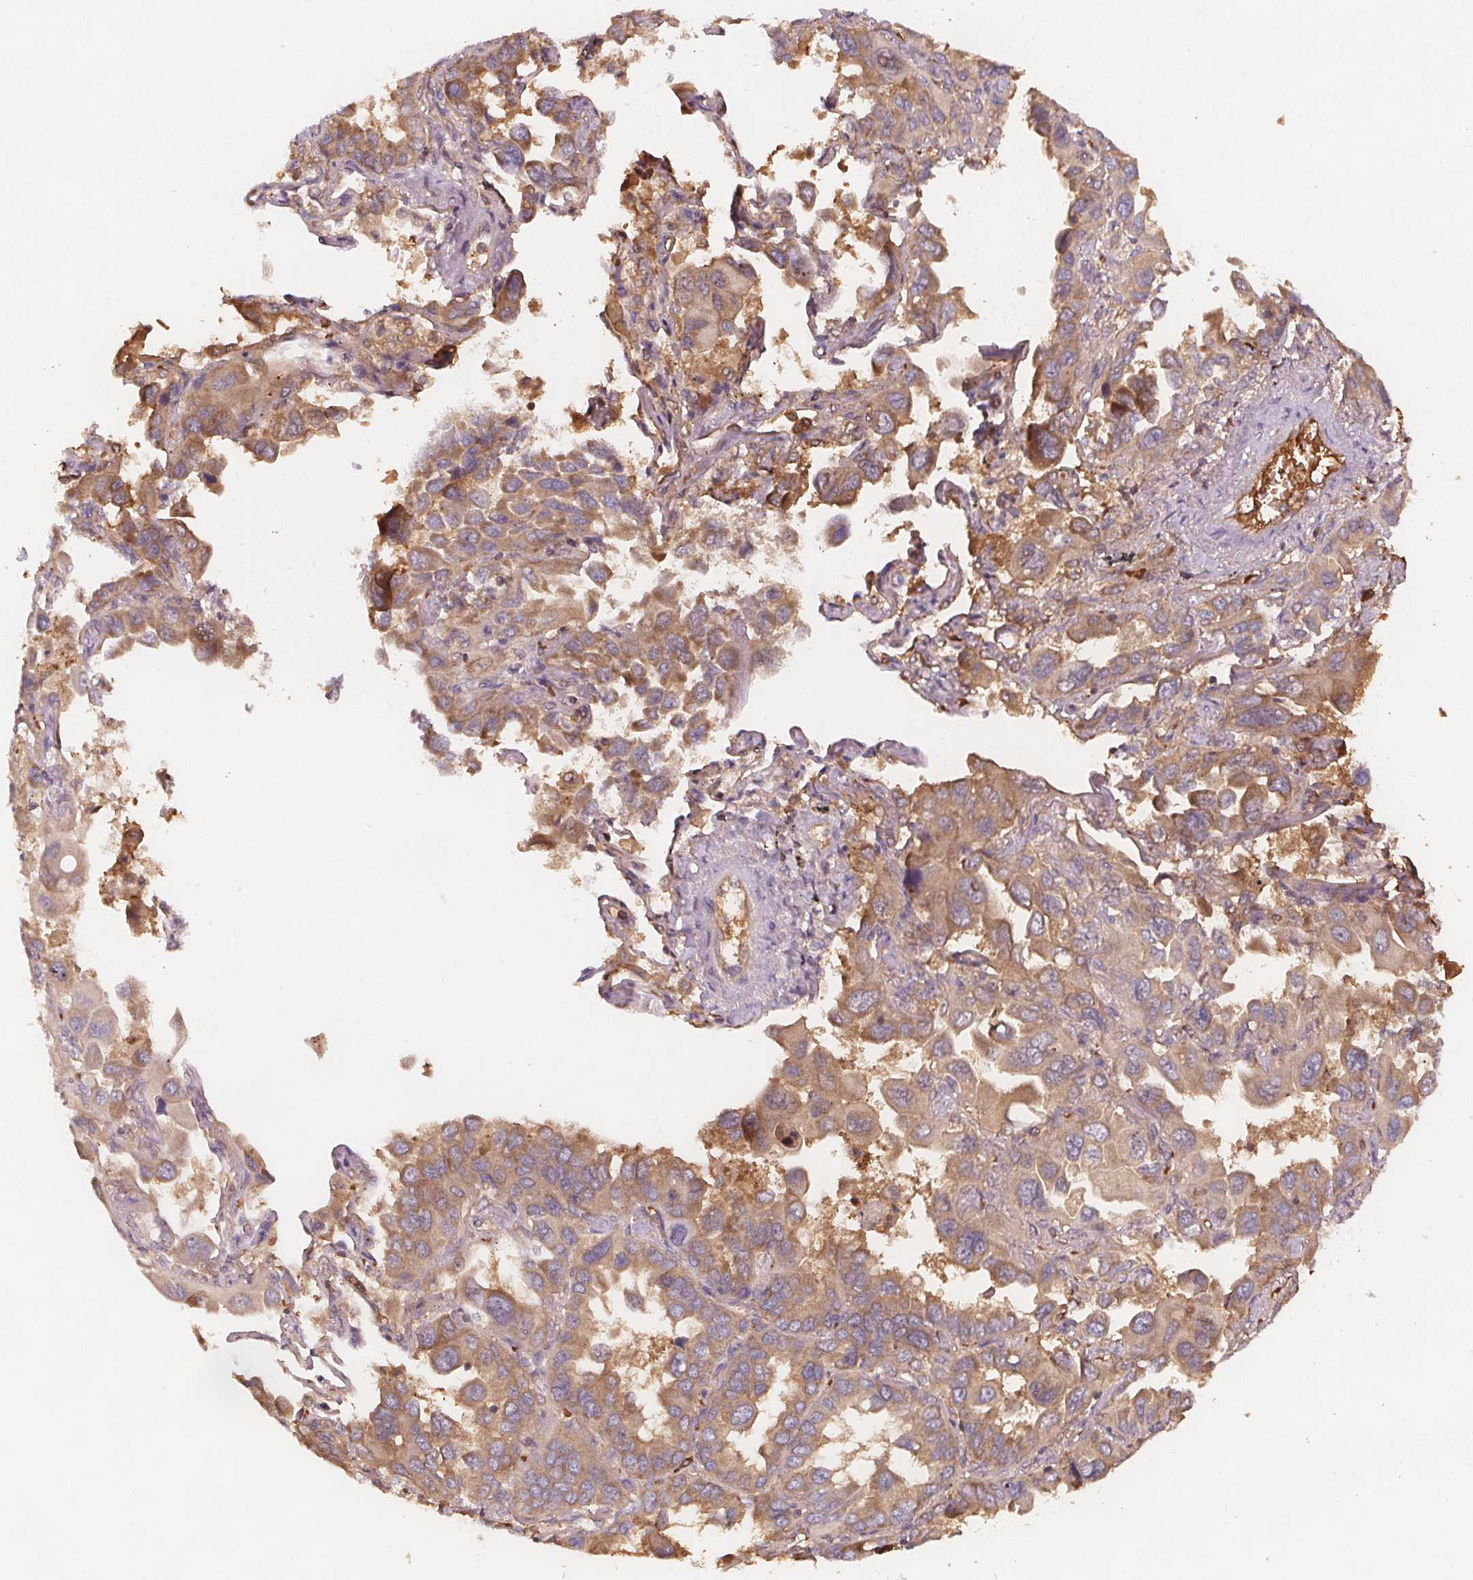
{"staining": {"intensity": "moderate", "quantity": ">75%", "location": "cytoplasmic/membranous"}, "tissue": "lung cancer", "cell_type": "Tumor cells", "image_type": "cancer", "snomed": [{"axis": "morphology", "description": "Adenocarcinoma, NOS"}, {"axis": "topography", "description": "Lung"}], "caption": "Immunohistochemical staining of human lung cancer shows moderate cytoplasmic/membranous protein staining in about >75% of tumor cells.", "gene": "EIF3D", "patient": {"sex": "male", "age": 64}}